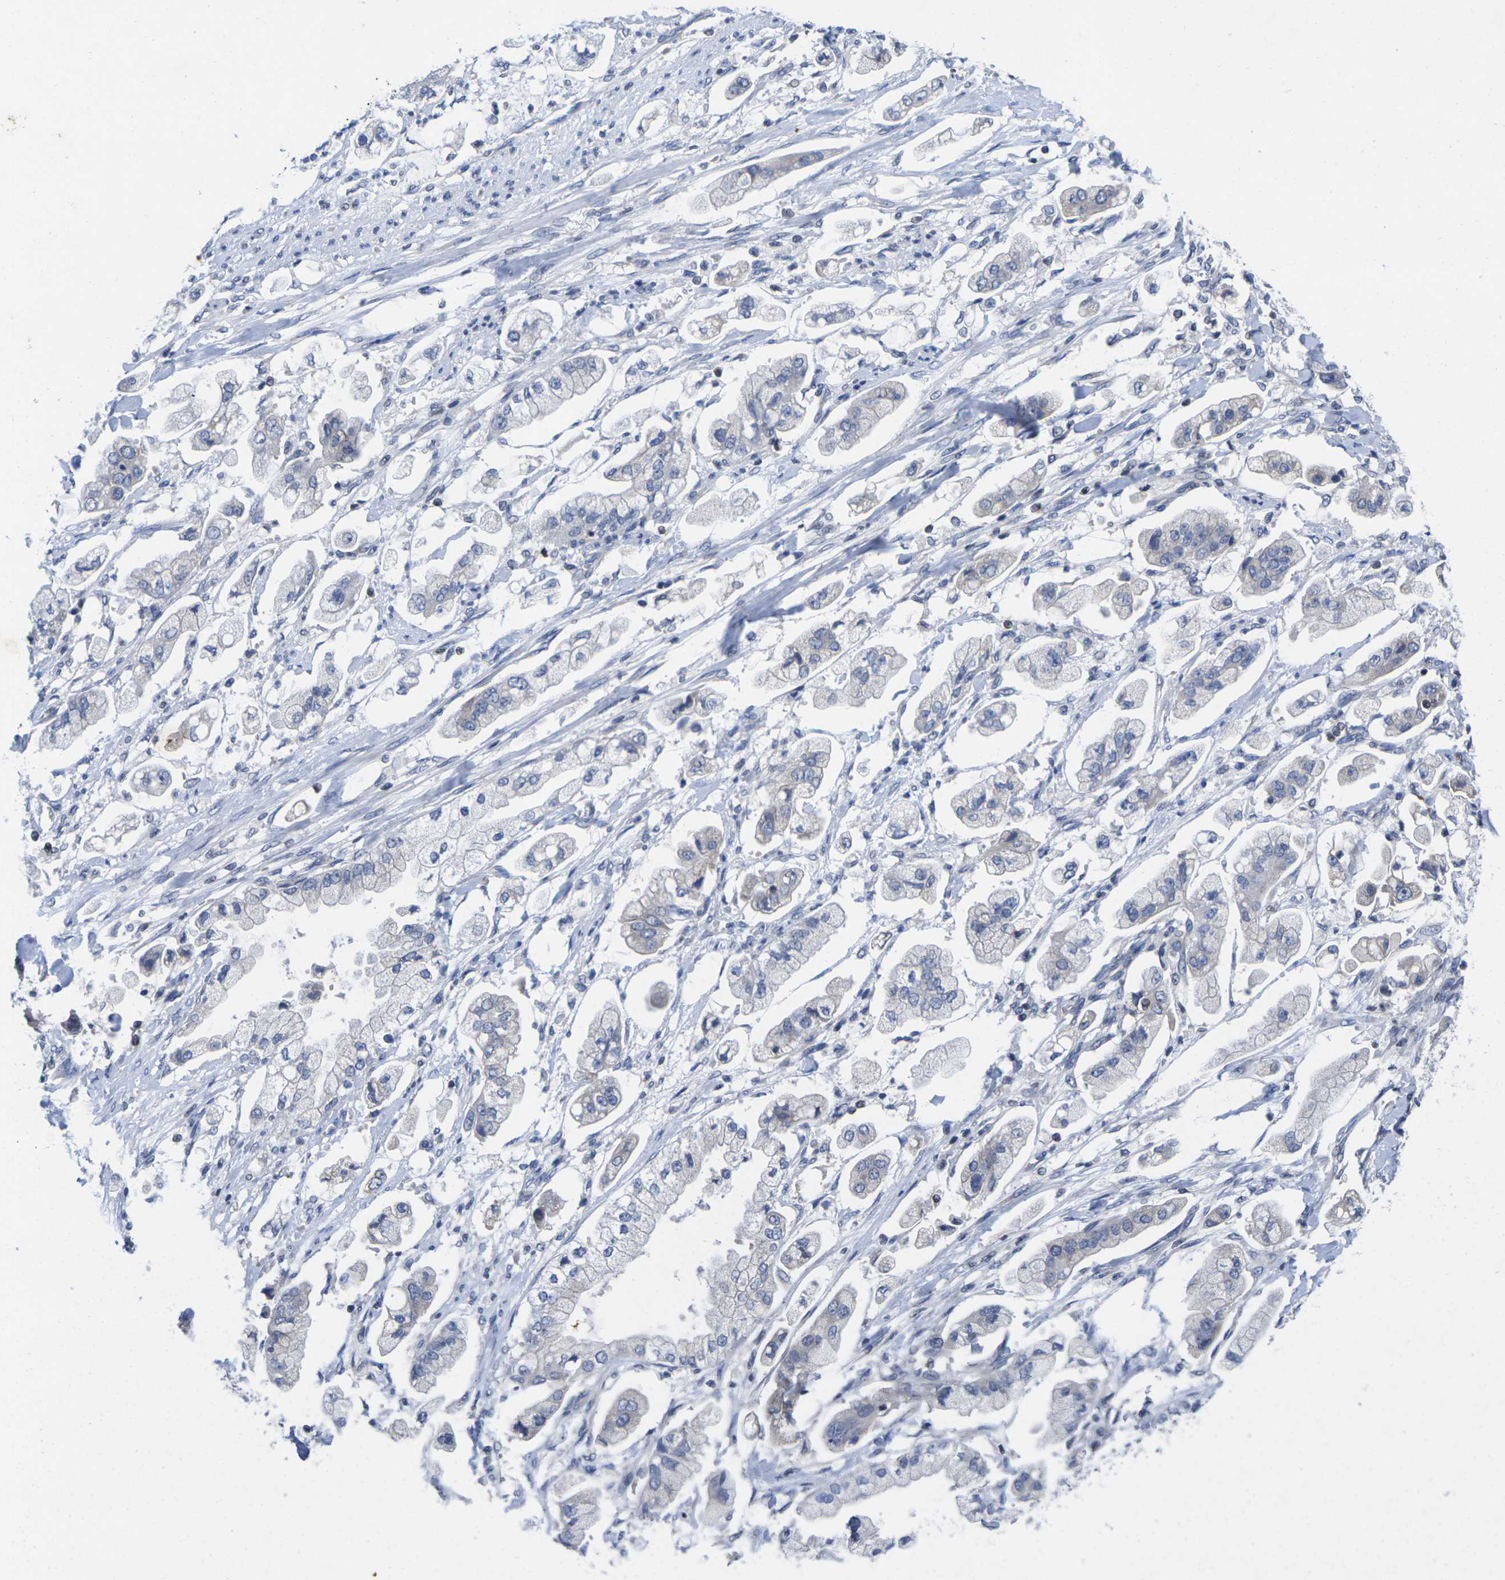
{"staining": {"intensity": "negative", "quantity": "none", "location": "none"}, "tissue": "stomach cancer", "cell_type": "Tumor cells", "image_type": "cancer", "snomed": [{"axis": "morphology", "description": "Adenocarcinoma, NOS"}, {"axis": "topography", "description": "Stomach"}], "caption": "Stomach cancer was stained to show a protein in brown. There is no significant positivity in tumor cells.", "gene": "IKZF1", "patient": {"sex": "male", "age": 62}}